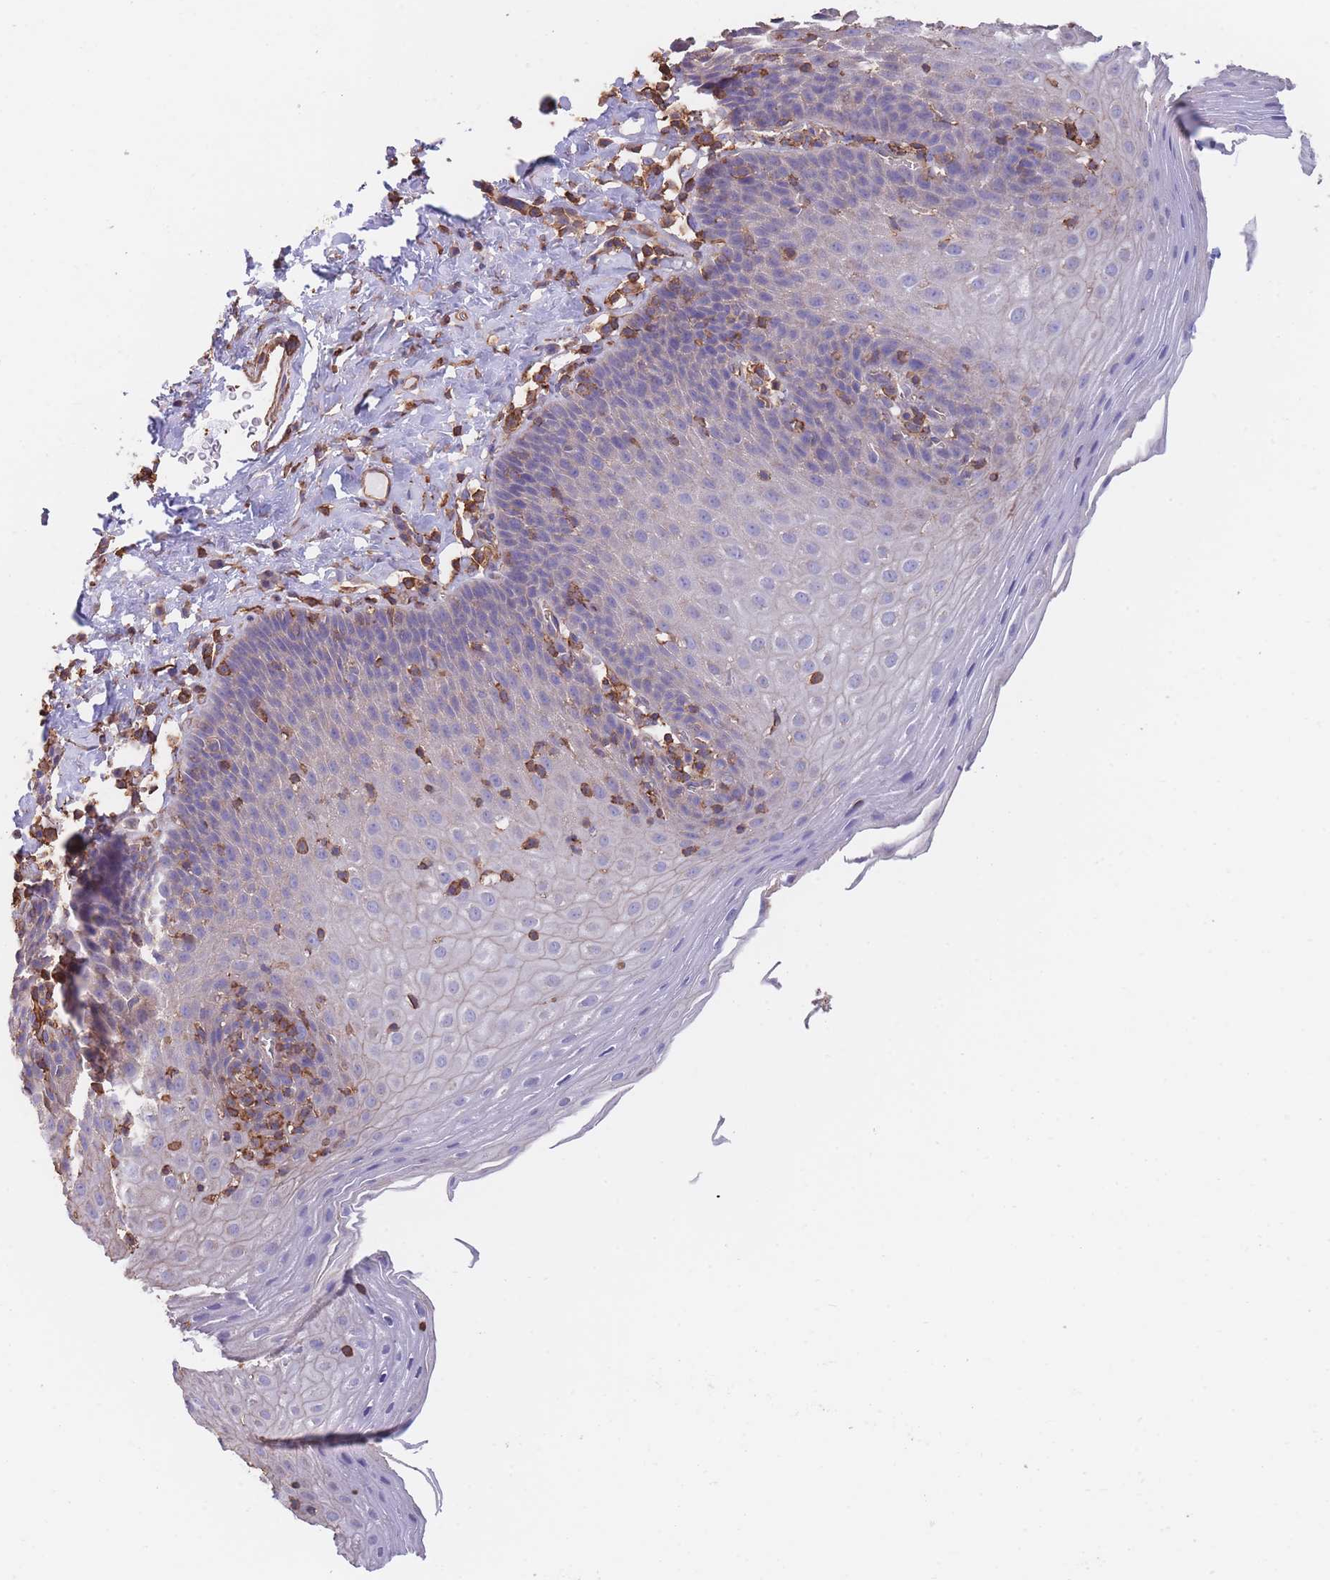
{"staining": {"intensity": "moderate", "quantity": "25%-75%", "location": "cytoplasmic/membranous"}, "tissue": "esophagus", "cell_type": "Squamous epithelial cells", "image_type": "normal", "snomed": [{"axis": "morphology", "description": "Normal tissue, NOS"}, {"axis": "topography", "description": "Esophagus"}], "caption": "High-power microscopy captured an immunohistochemistry image of benign esophagus, revealing moderate cytoplasmic/membranous expression in approximately 25%-75% of squamous epithelial cells.", "gene": "LRRN4CL", "patient": {"sex": "female", "age": 61}}